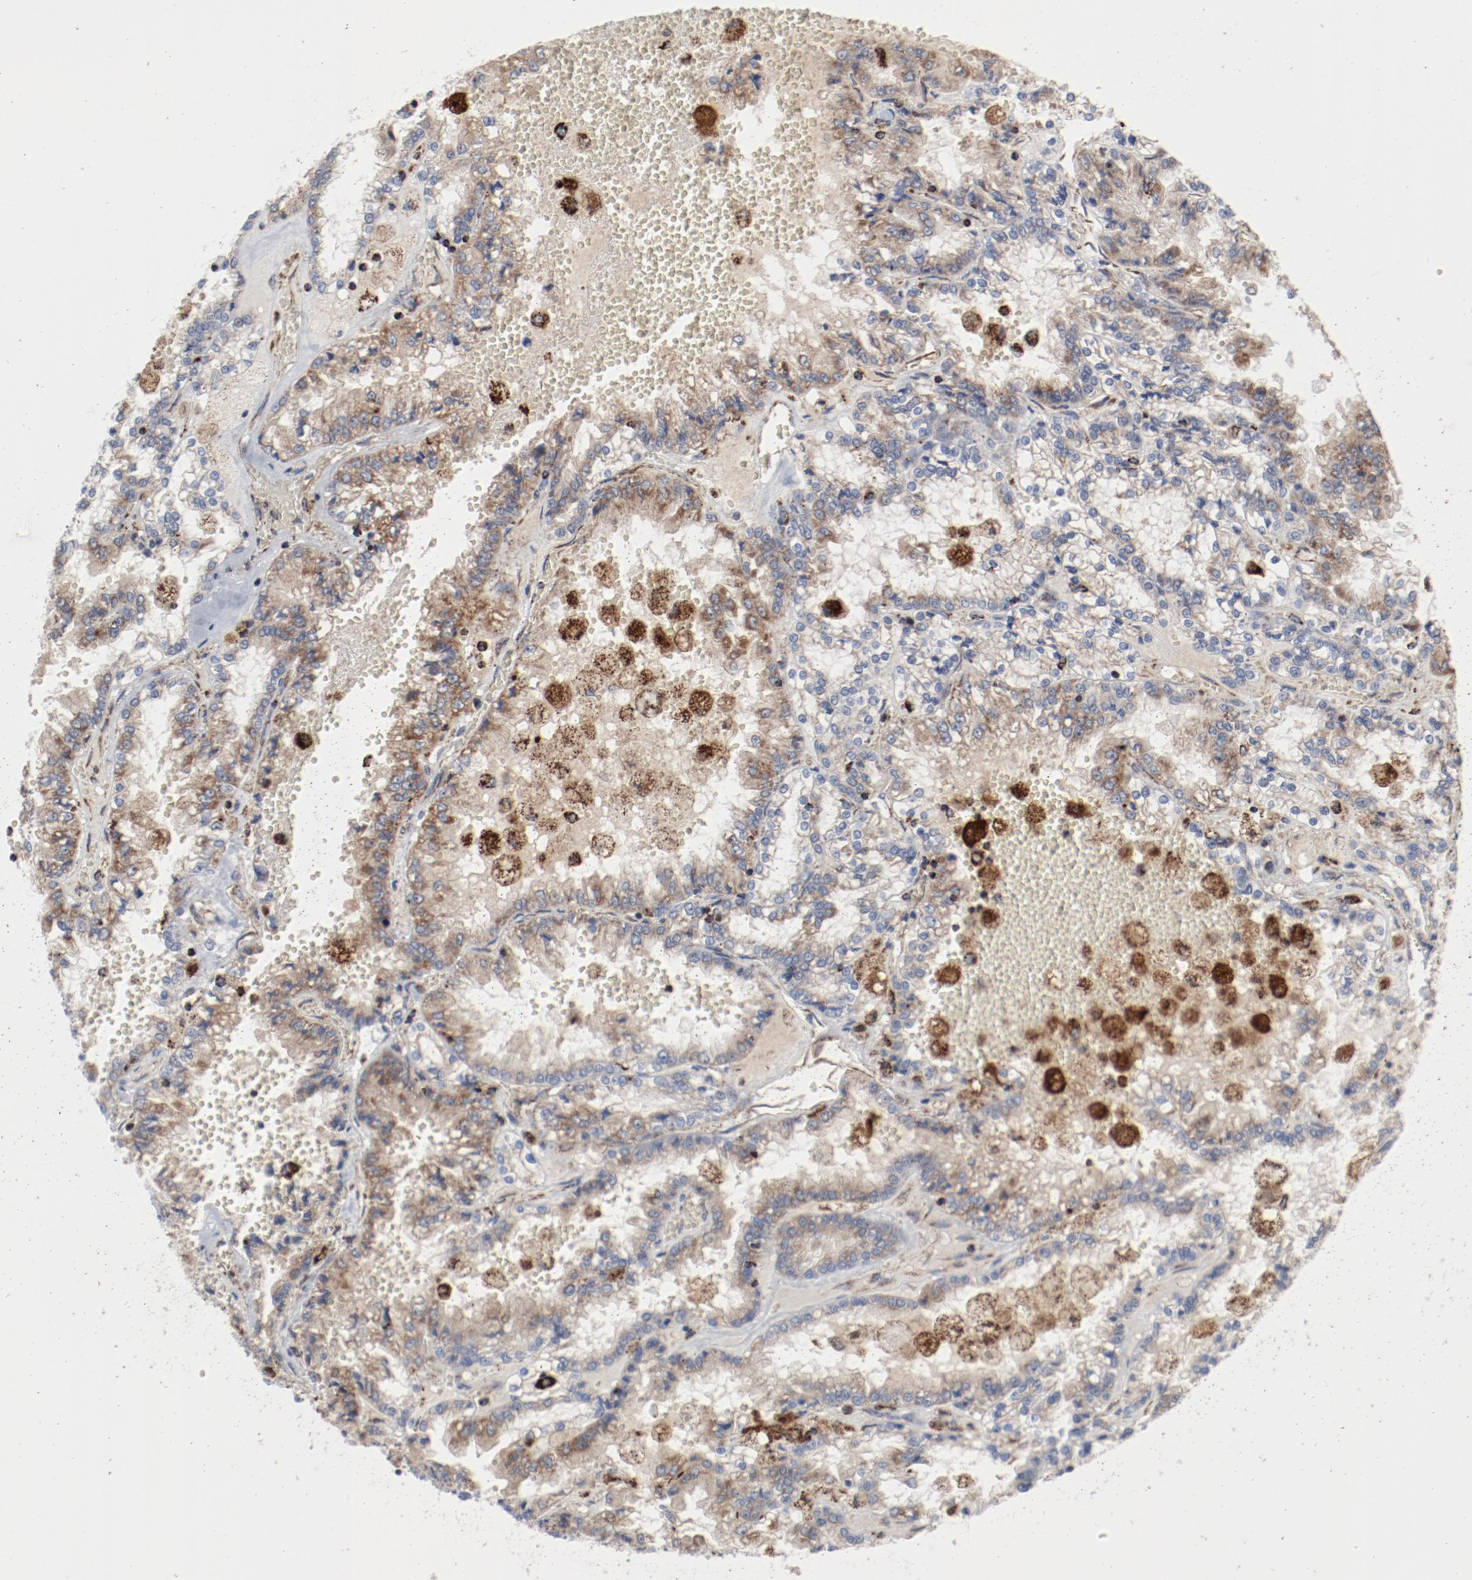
{"staining": {"intensity": "weak", "quantity": "<25%", "location": "cytoplasmic/membranous"}, "tissue": "renal cancer", "cell_type": "Tumor cells", "image_type": "cancer", "snomed": [{"axis": "morphology", "description": "Adenocarcinoma, NOS"}, {"axis": "topography", "description": "Kidney"}], "caption": "DAB (3,3'-diaminobenzidine) immunohistochemical staining of adenocarcinoma (renal) displays no significant staining in tumor cells. Nuclei are stained in blue.", "gene": "SETD3", "patient": {"sex": "female", "age": 56}}